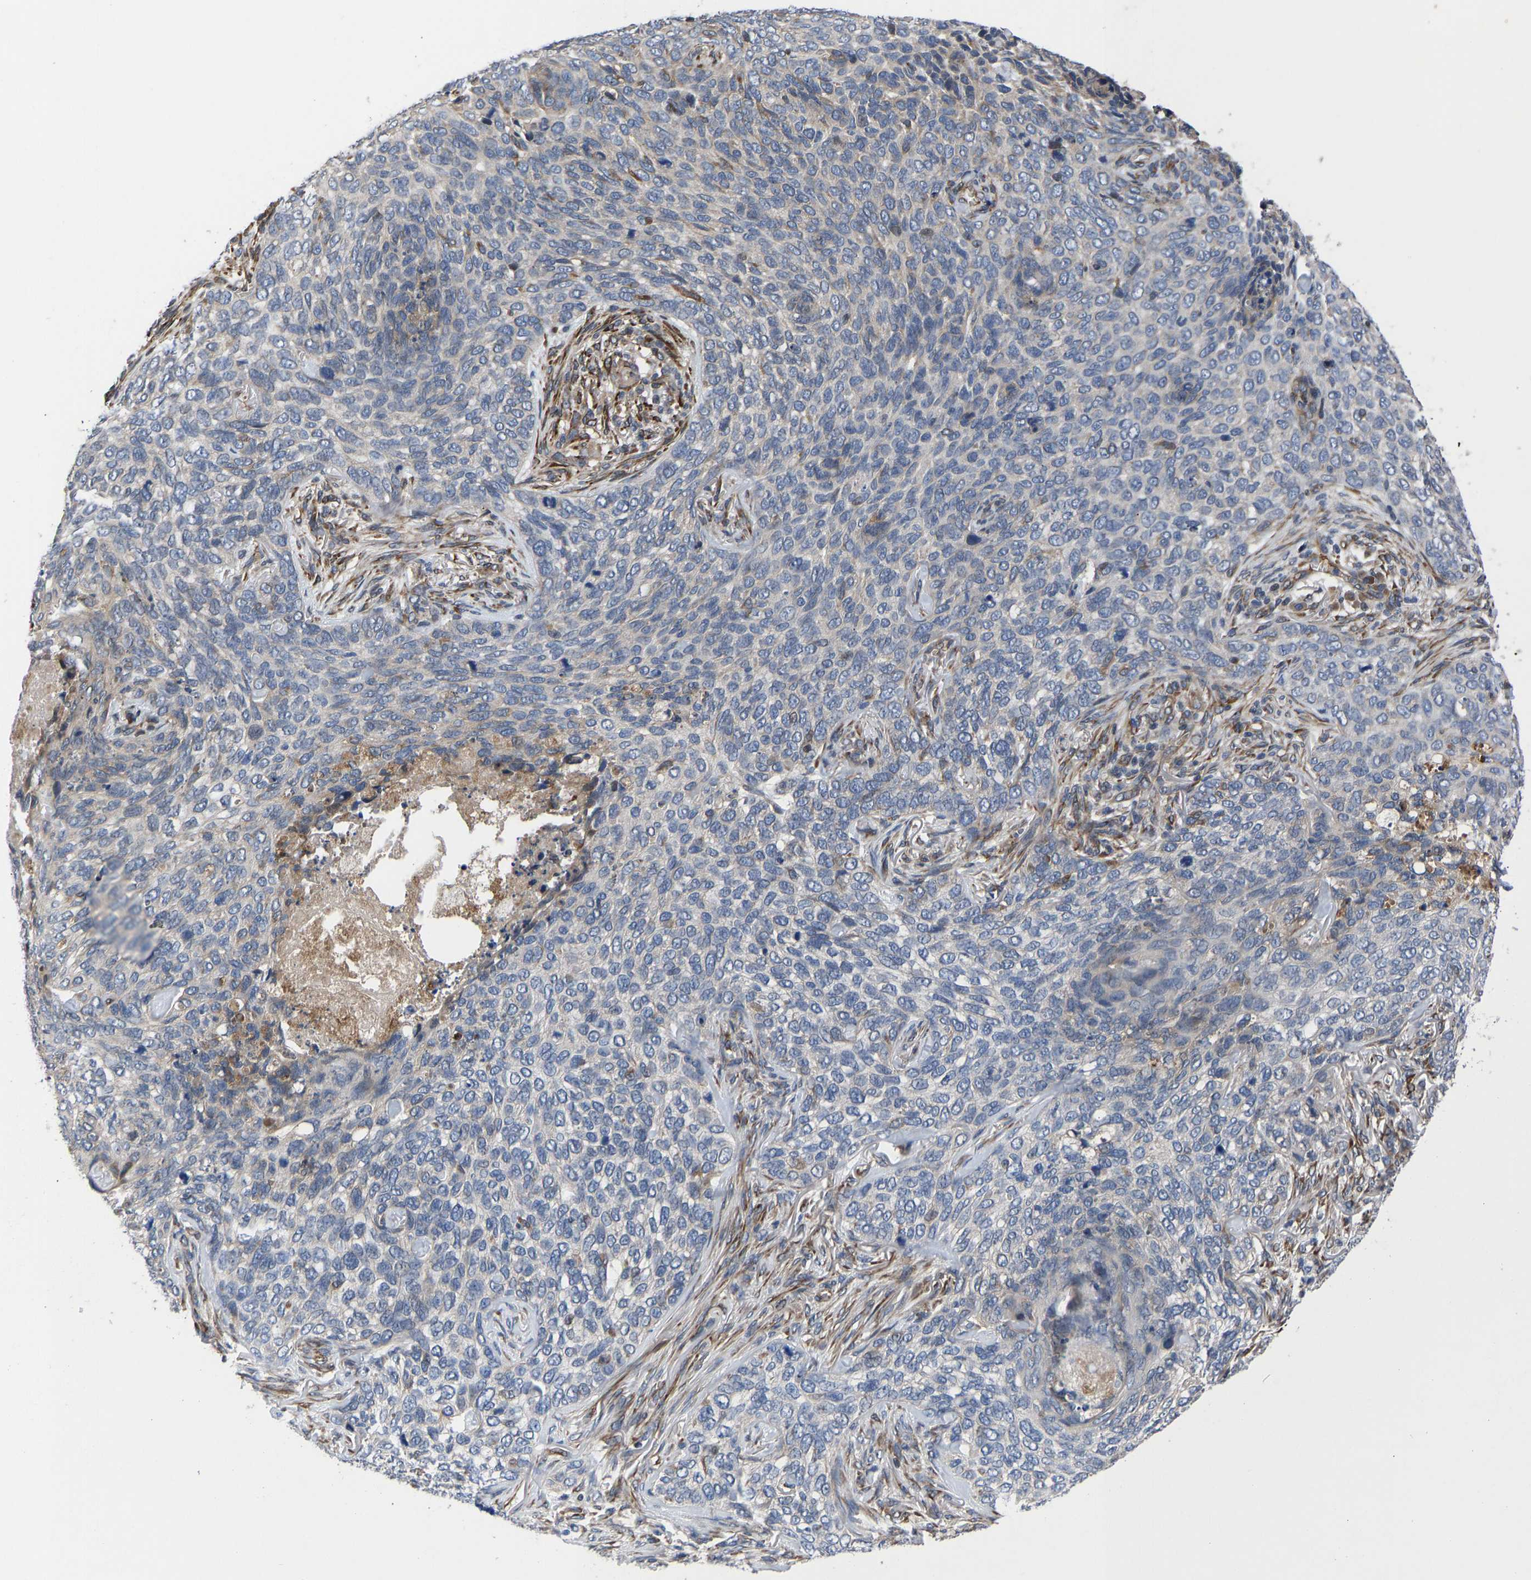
{"staining": {"intensity": "negative", "quantity": "none", "location": "none"}, "tissue": "skin cancer", "cell_type": "Tumor cells", "image_type": "cancer", "snomed": [{"axis": "morphology", "description": "Basal cell carcinoma"}, {"axis": "topography", "description": "Skin"}], "caption": "This is an IHC photomicrograph of human skin basal cell carcinoma. There is no positivity in tumor cells.", "gene": "FRRS1", "patient": {"sex": "female", "age": 64}}